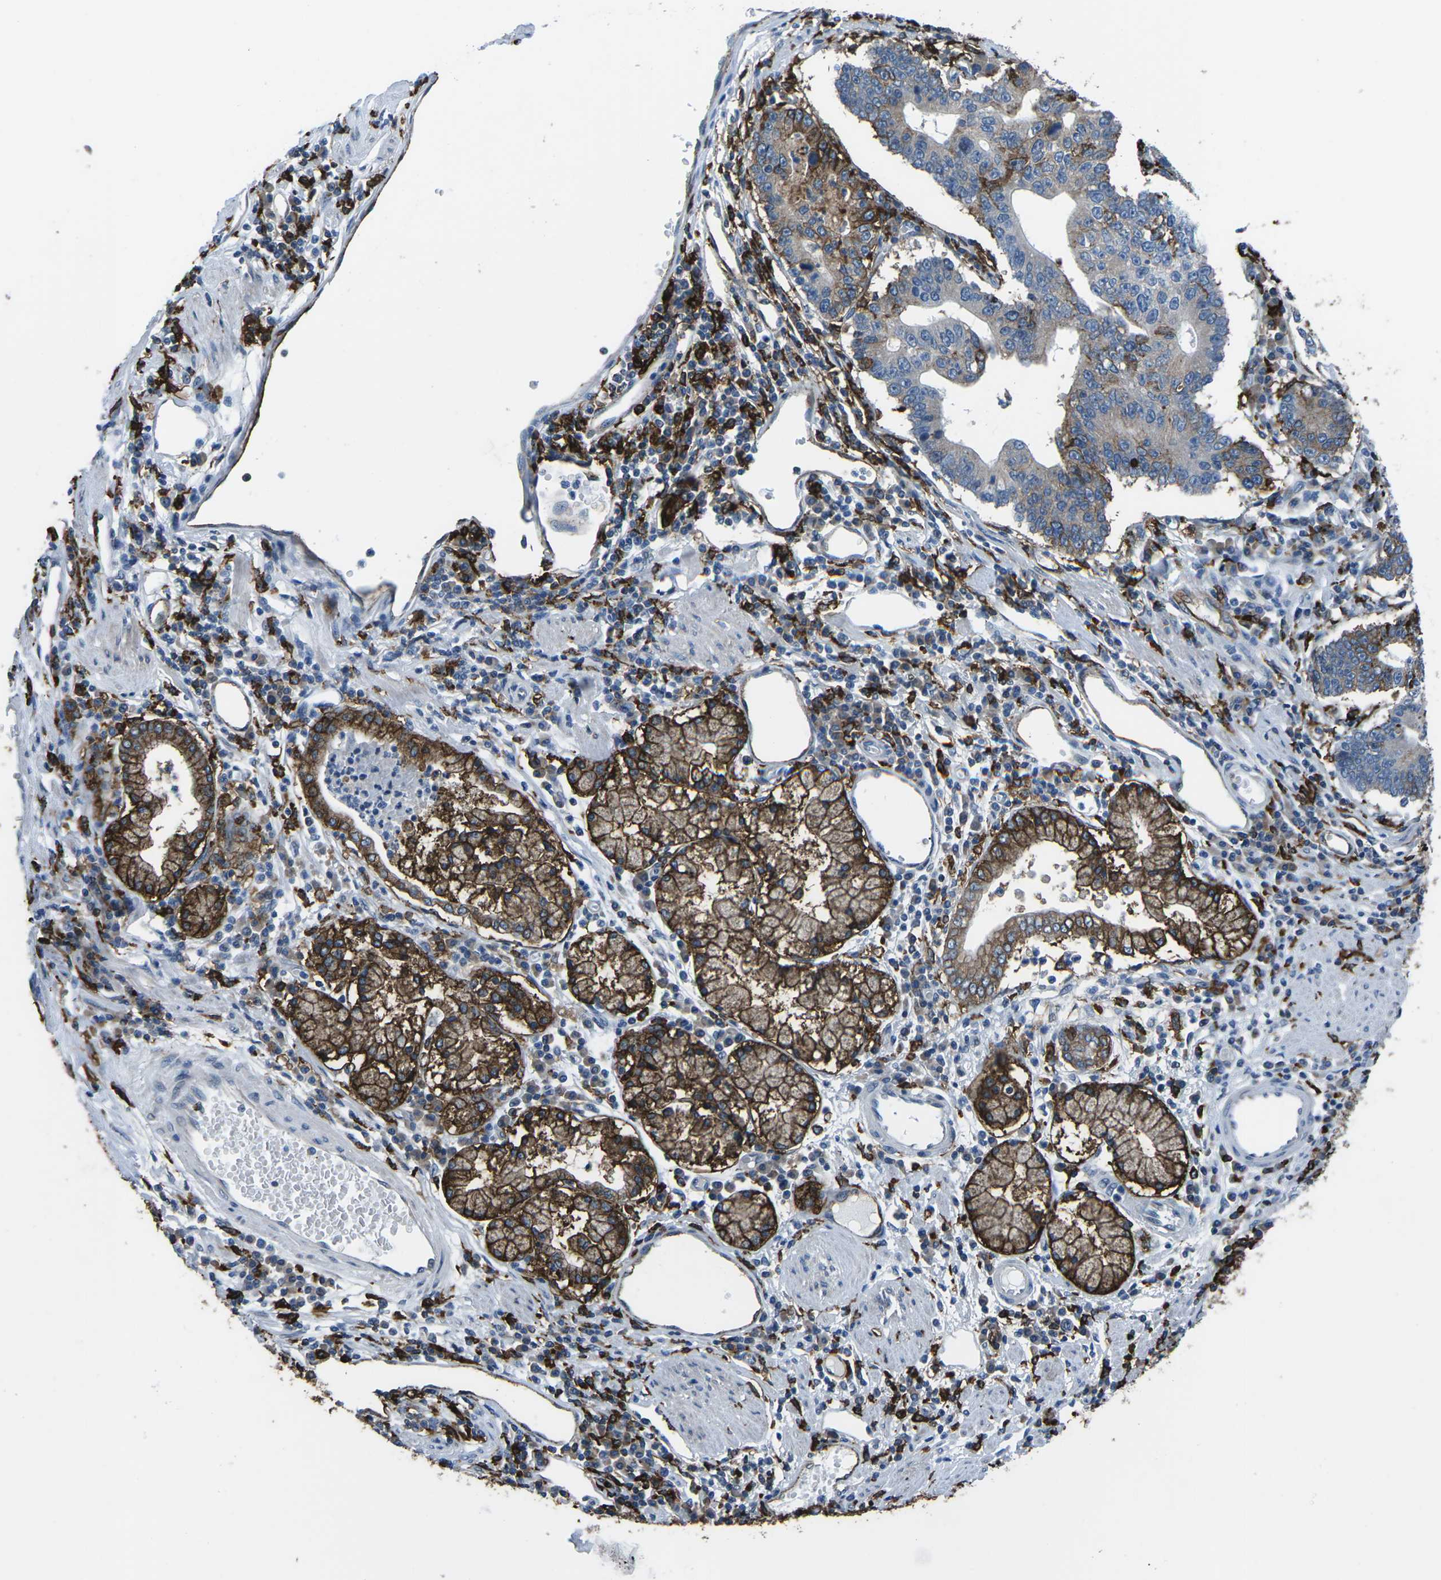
{"staining": {"intensity": "weak", "quantity": "25%-75%", "location": "cytoplasmic/membranous"}, "tissue": "stomach cancer", "cell_type": "Tumor cells", "image_type": "cancer", "snomed": [{"axis": "morphology", "description": "Adenocarcinoma, NOS"}, {"axis": "topography", "description": "Stomach"}], "caption": "Tumor cells reveal weak cytoplasmic/membranous staining in about 25%-75% of cells in stomach adenocarcinoma.", "gene": "PTPN1", "patient": {"sex": "male", "age": 59}}